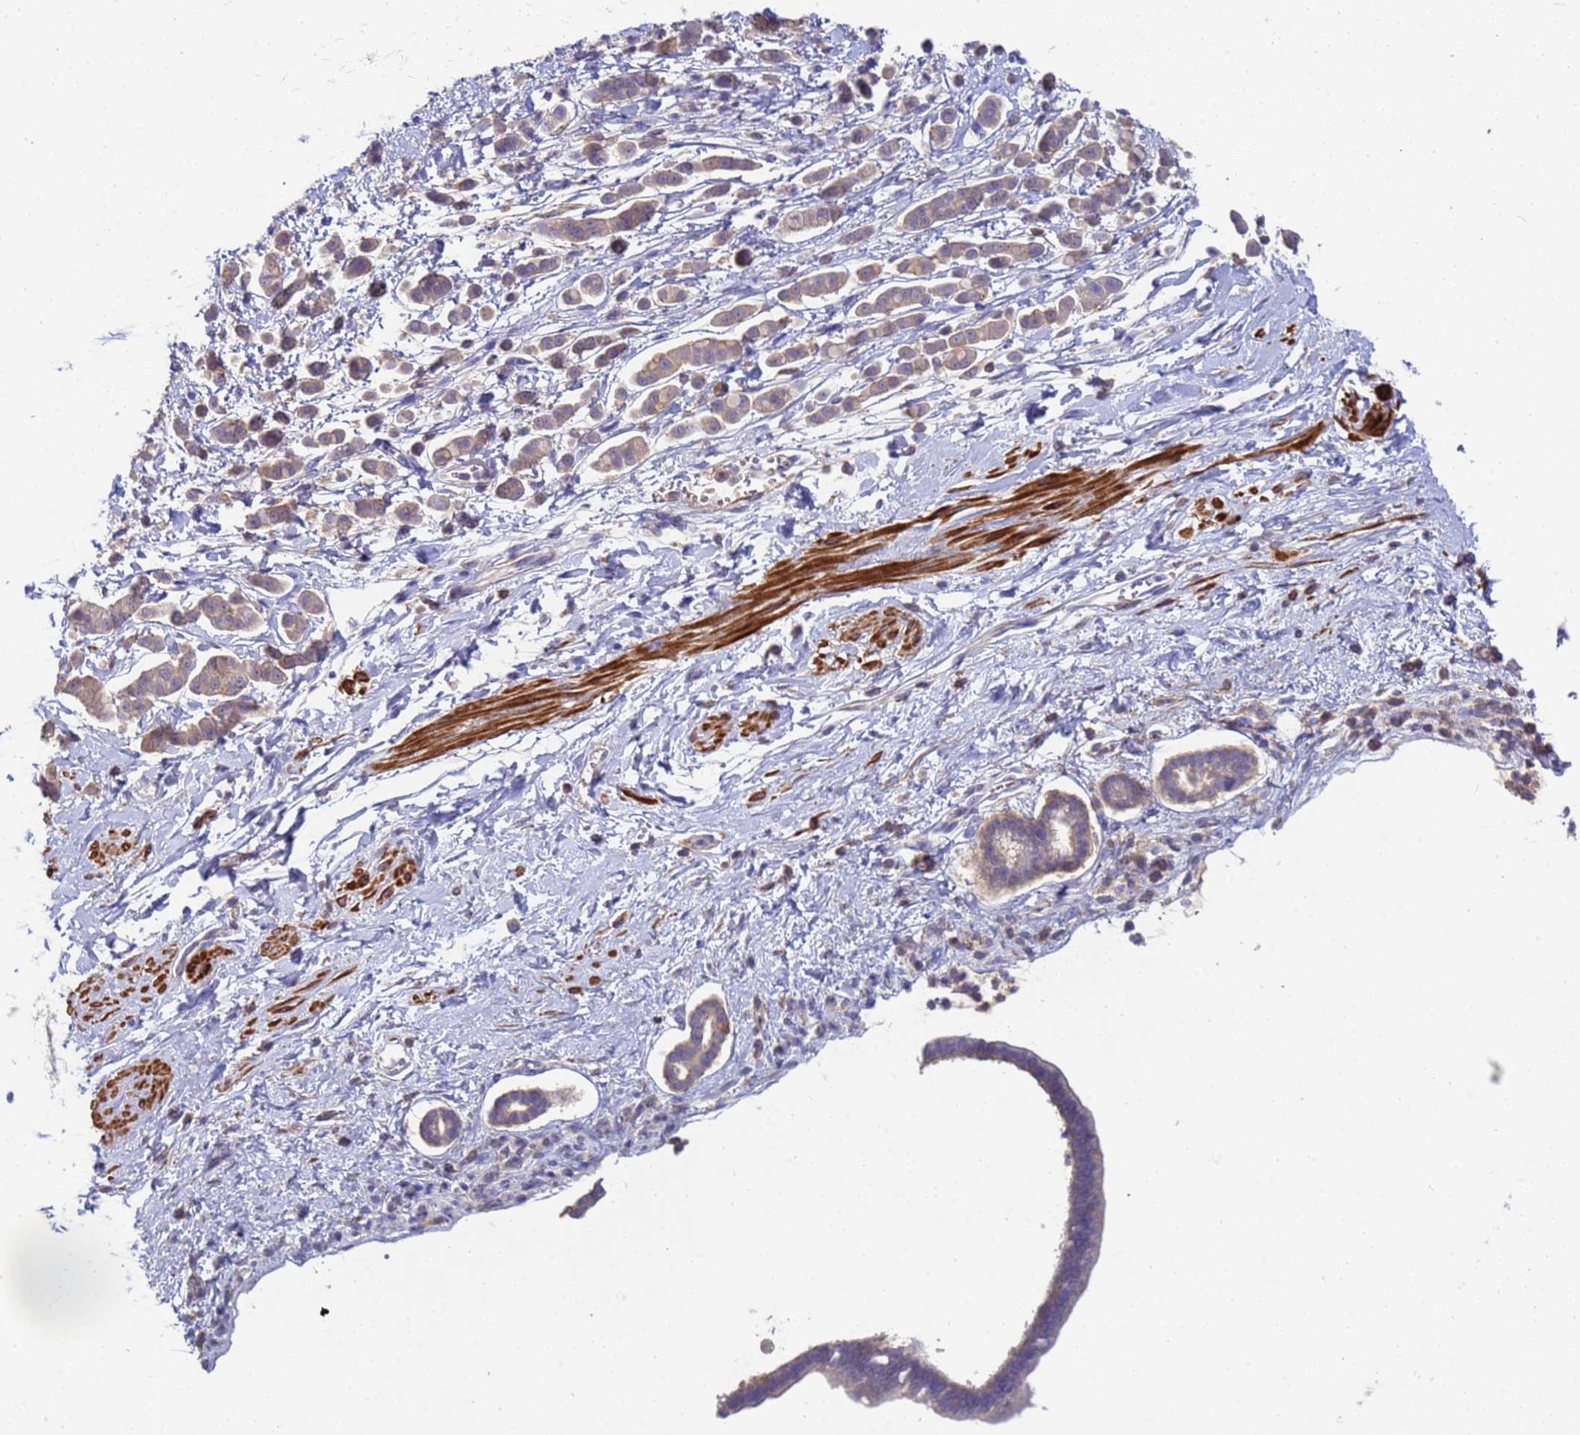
{"staining": {"intensity": "weak", "quantity": "25%-75%", "location": "cytoplasmic/membranous"}, "tissue": "pancreatic cancer", "cell_type": "Tumor cells", "image_type": "cancer", "snomed": [{"axis": "morphology", "description": "Normal tissue, NOS"}, {"axis": "morphology", "description": "Adenocarcinoma, NOS"}, {"axis": "topography", "description": "Pancreas"}], "caption": "DAB (3,3'-diaminobenzidine) immunohistochemical staining of human pancreatic adenocarcinoma displays weak cytoplasmic/membranous protein expression in approximately 25%-75% of tumor cells. (Stains: DAB in brown, nuclei in blue, Microscopy: brightfield microscopy at high magnification).", "gene": "KLHL13", "patient": {"sex": "female", "age": 64}}